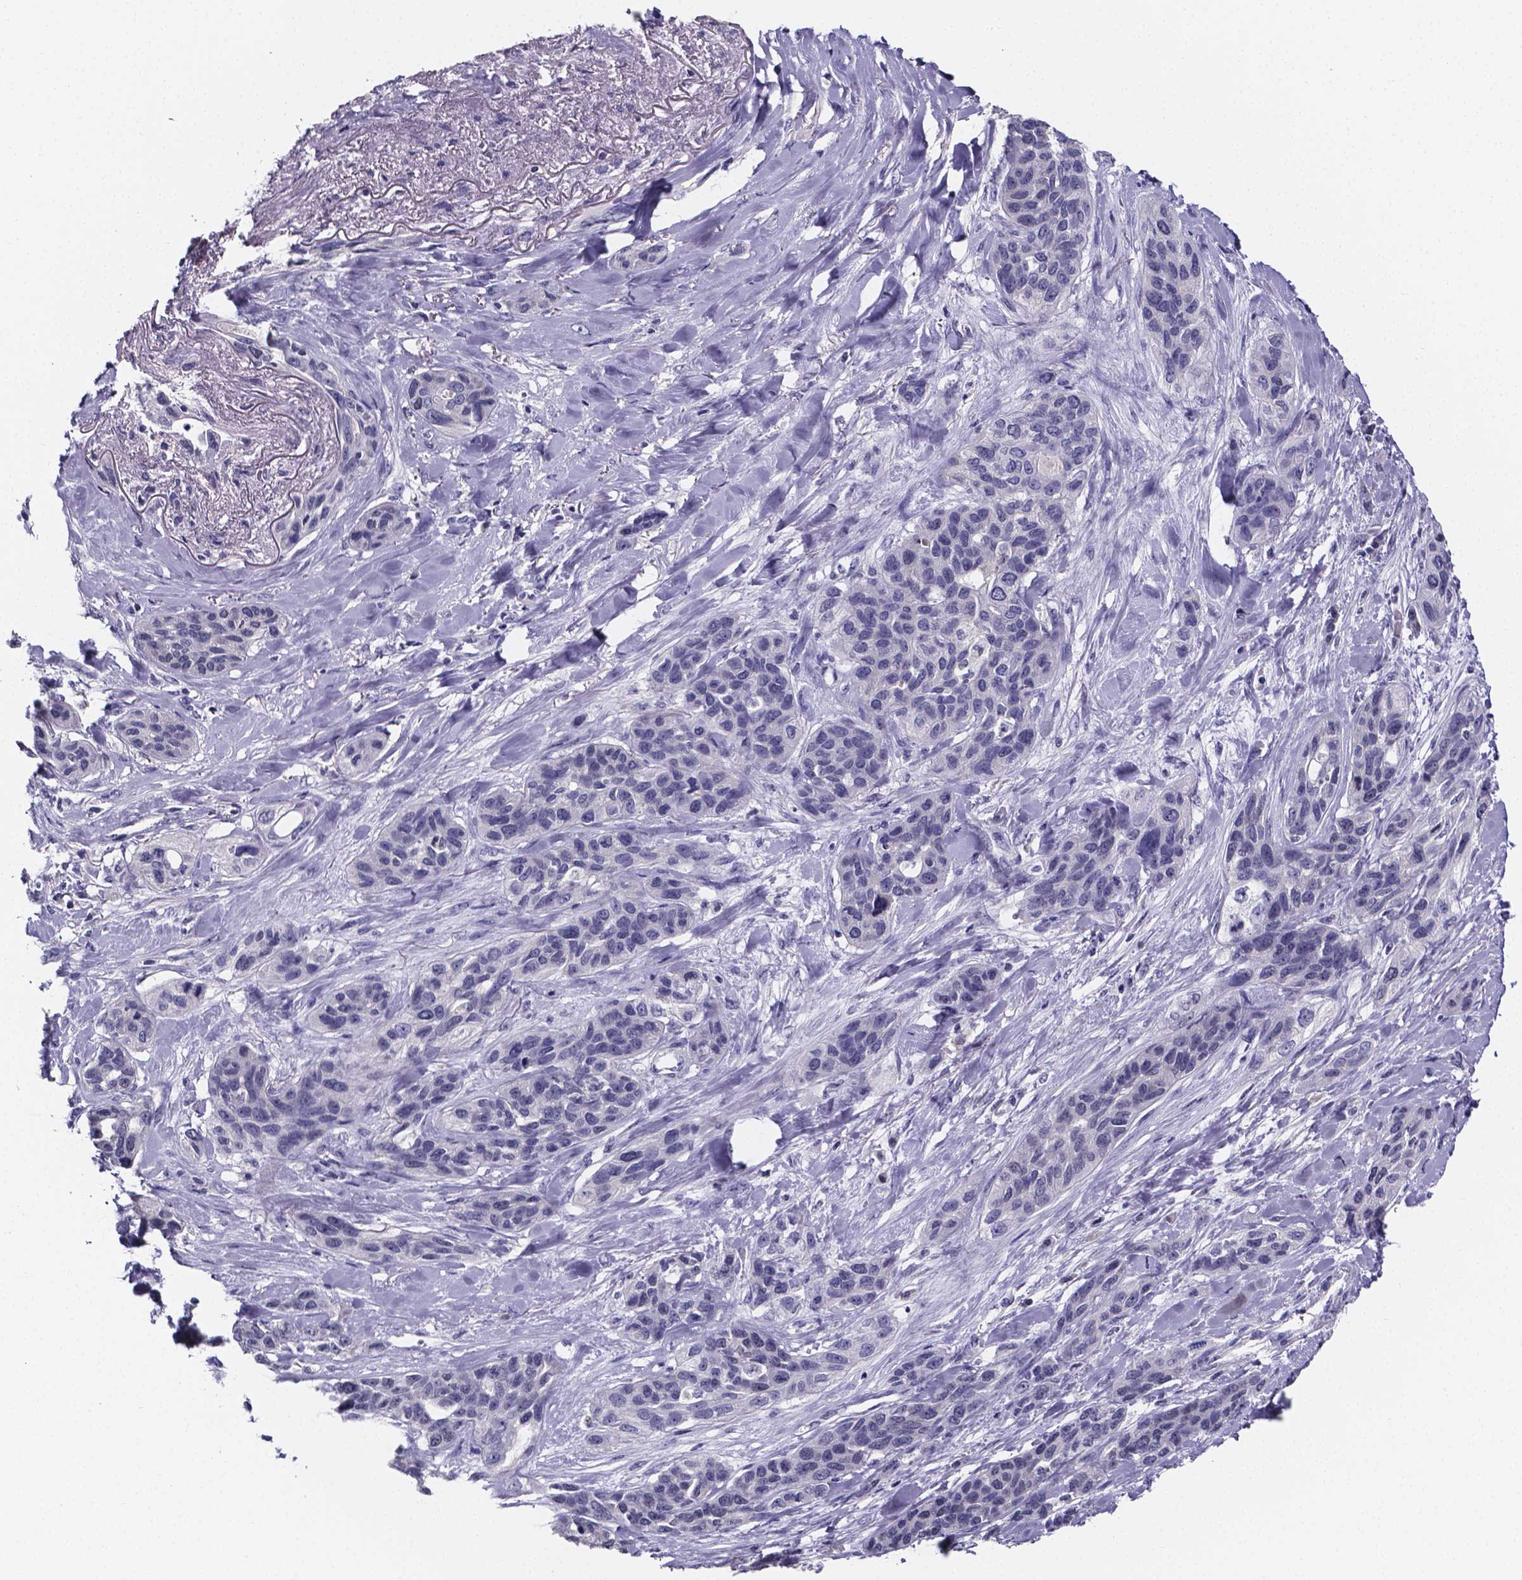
{"staining": {"intensity": "negative", "quantity": "none", "location": "none"}, "tissue": "lung cancer", "cell_type": "Tumor cells", "image_type": "cancer", "snomed": [{"axis": "morphology", "description": "Squamous cell carcinoma, NOS"}, {"axis": "topography", "description": "Lung"}], "caption": "Image shows no protein positivity in tumor cells of lung squamous cell carcinoma tissue.", "gene": "IZUMO1", "patient": {"sex": "female", "age": 70}}